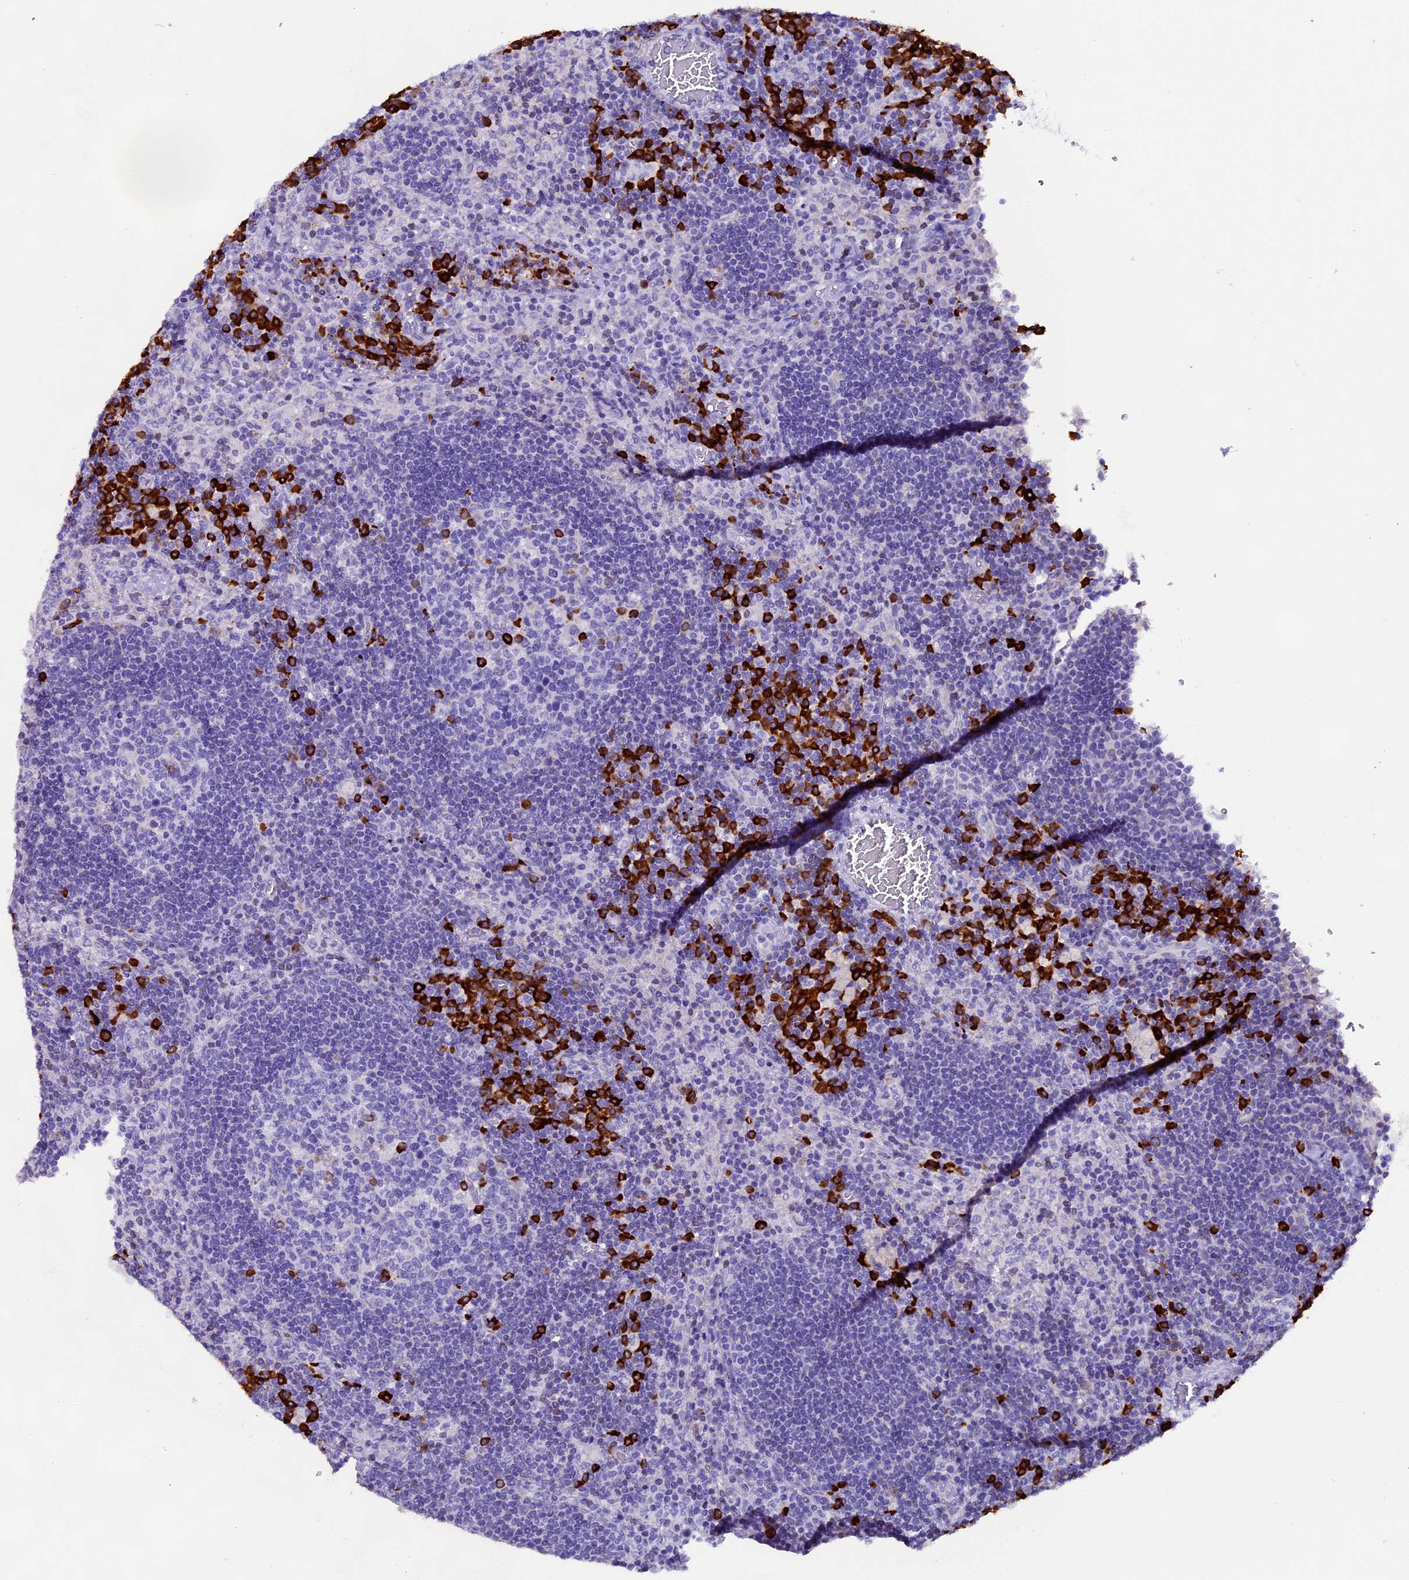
{"staining": {"intensity": "strong", "quantity": "<25%", "location": "cytoplasmic/membranous"}, "tissue": "lymph node", "cell_type": "Germinal center cells", "image_type": "normal", "snomed": [{"axis": "morphology", "description": "Normal tissue, NOS"}, {"axis": "topography", "description": "Lymph node"}], "caption": "High-magnification brightfield microscopy of normal lymph node stained with DAB (brown) and counterstained with hematoxylin (blue). germinal center cells exhibit strong cytoplasmic/membranous staining is present in about<25% of cells.", "gene": "FKBP11", "patient": {"sex": "male", "age": 58}}